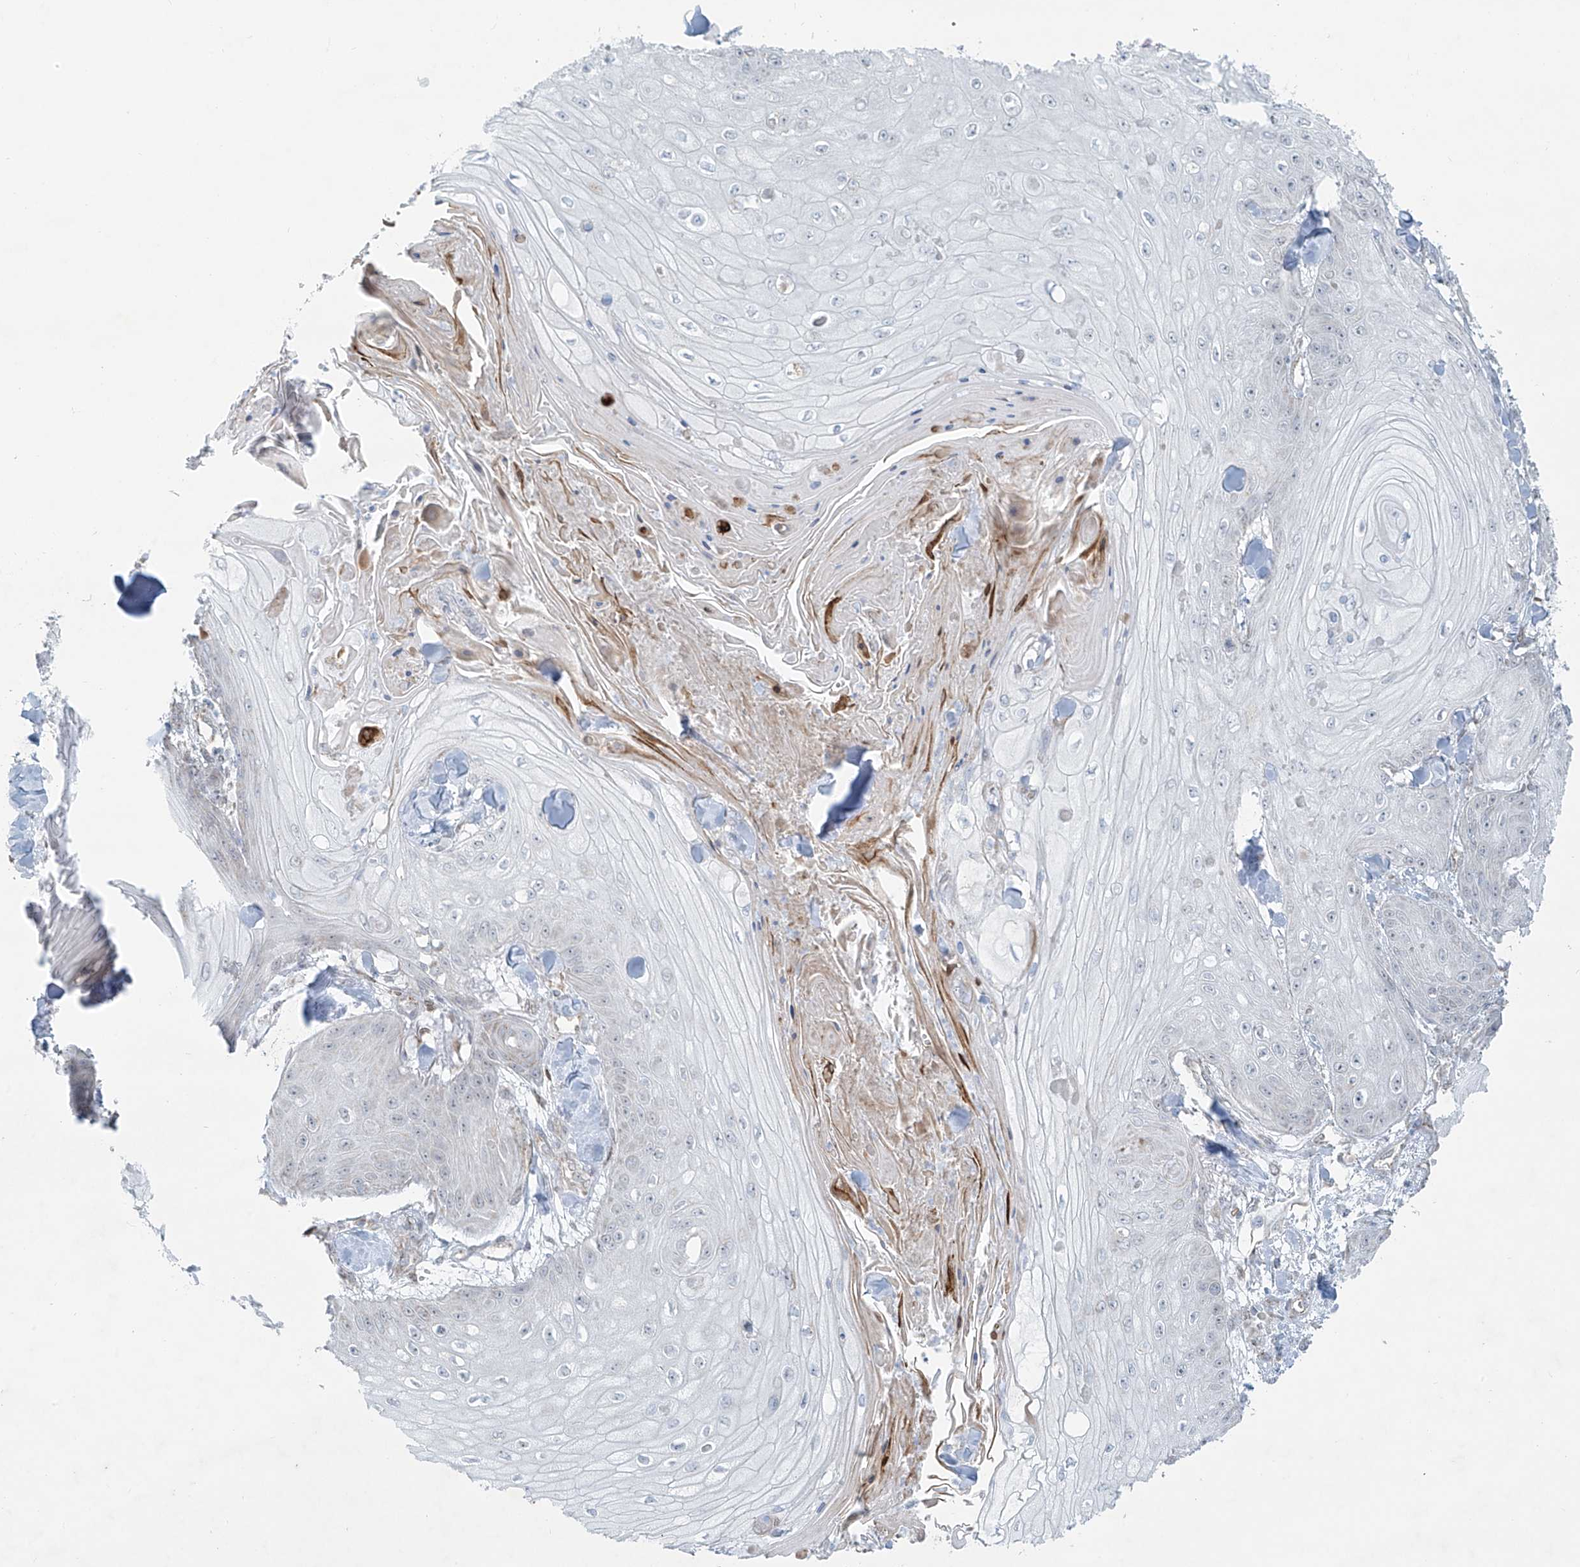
{"staining": {"intensity": "negative", "quantity": "none", "location": "none"}, "tissue": "skin cancer", "cell_type": "Tumor cells", "image_type": "cancer", "snomed": [{"axis": "morphology", "description": "Squamous cell carcinoma, NOS"}, {"axis": "topography", "description": "Skin"}], "caption": "DAB immunohistochemical staining of skin cancer (squamous cell carcinoma) displays no significant expression in tumor cells.", "gene": "SMDT1", "patient": {"sex": "male", "age": 74}}